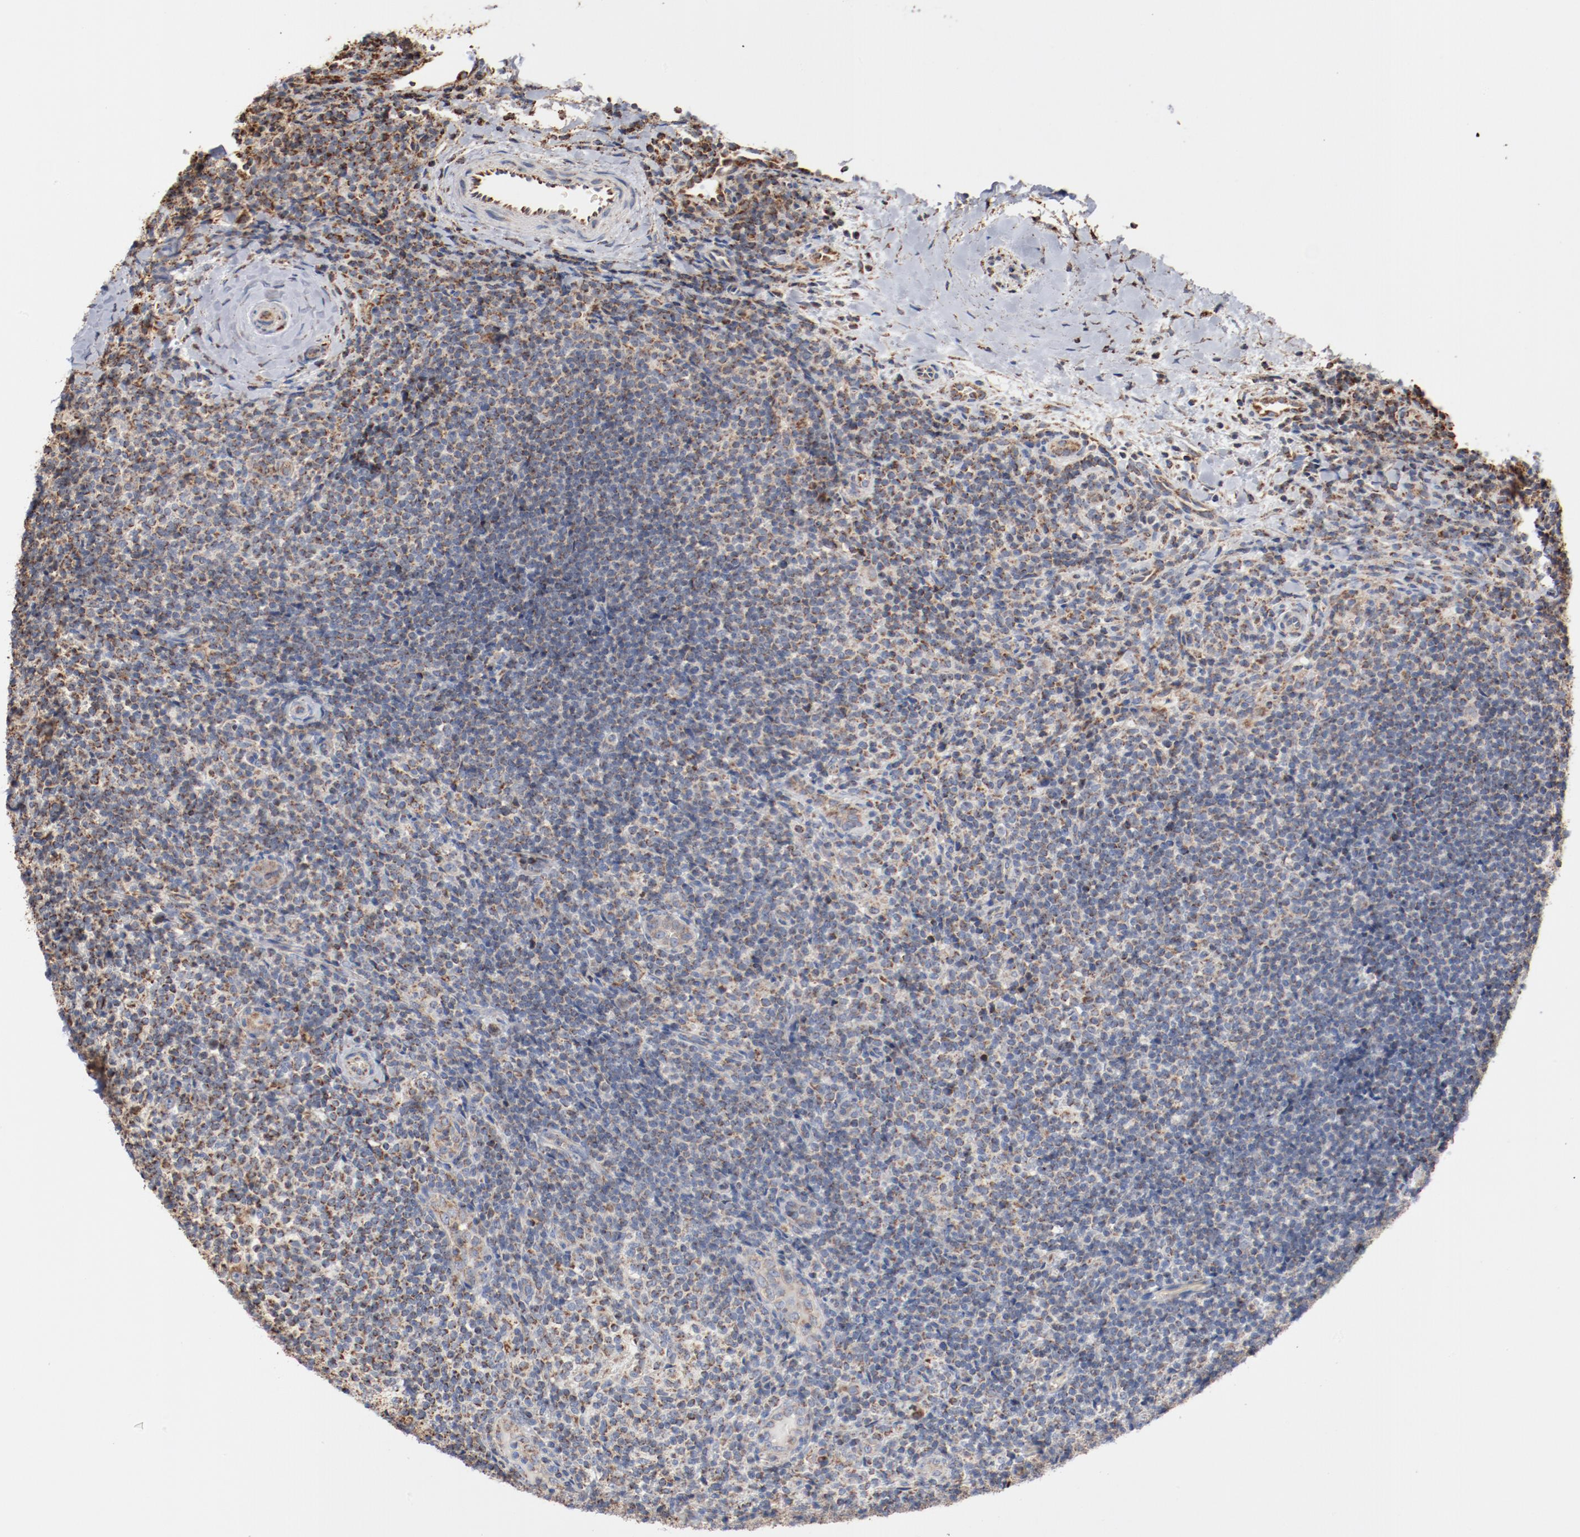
{"staining": {"intensity": "weak", "quantity": "25%-75%", "location": "cytoplasmic/membranous"}, "tissue": "lymphoma", "cell_type": "Tumor cells", "image_type": "cancer", "snomed": [{"axis": "morphology", "description": "Malignant lymphoma, non-Hodgkin's type, Low grade"}, {"axis": "topography", "description": "Lymph node"}], "caption": "Human low-grade malignant lymphoma, non-Hodgkin's type stained for a protein (brown) reveals weak cytoplasmic/membranous positive expression in approximately 25%-75% of tumor cells.", "gene": "NDUFS4", "patient": {"sex": "female", "age": 76}}